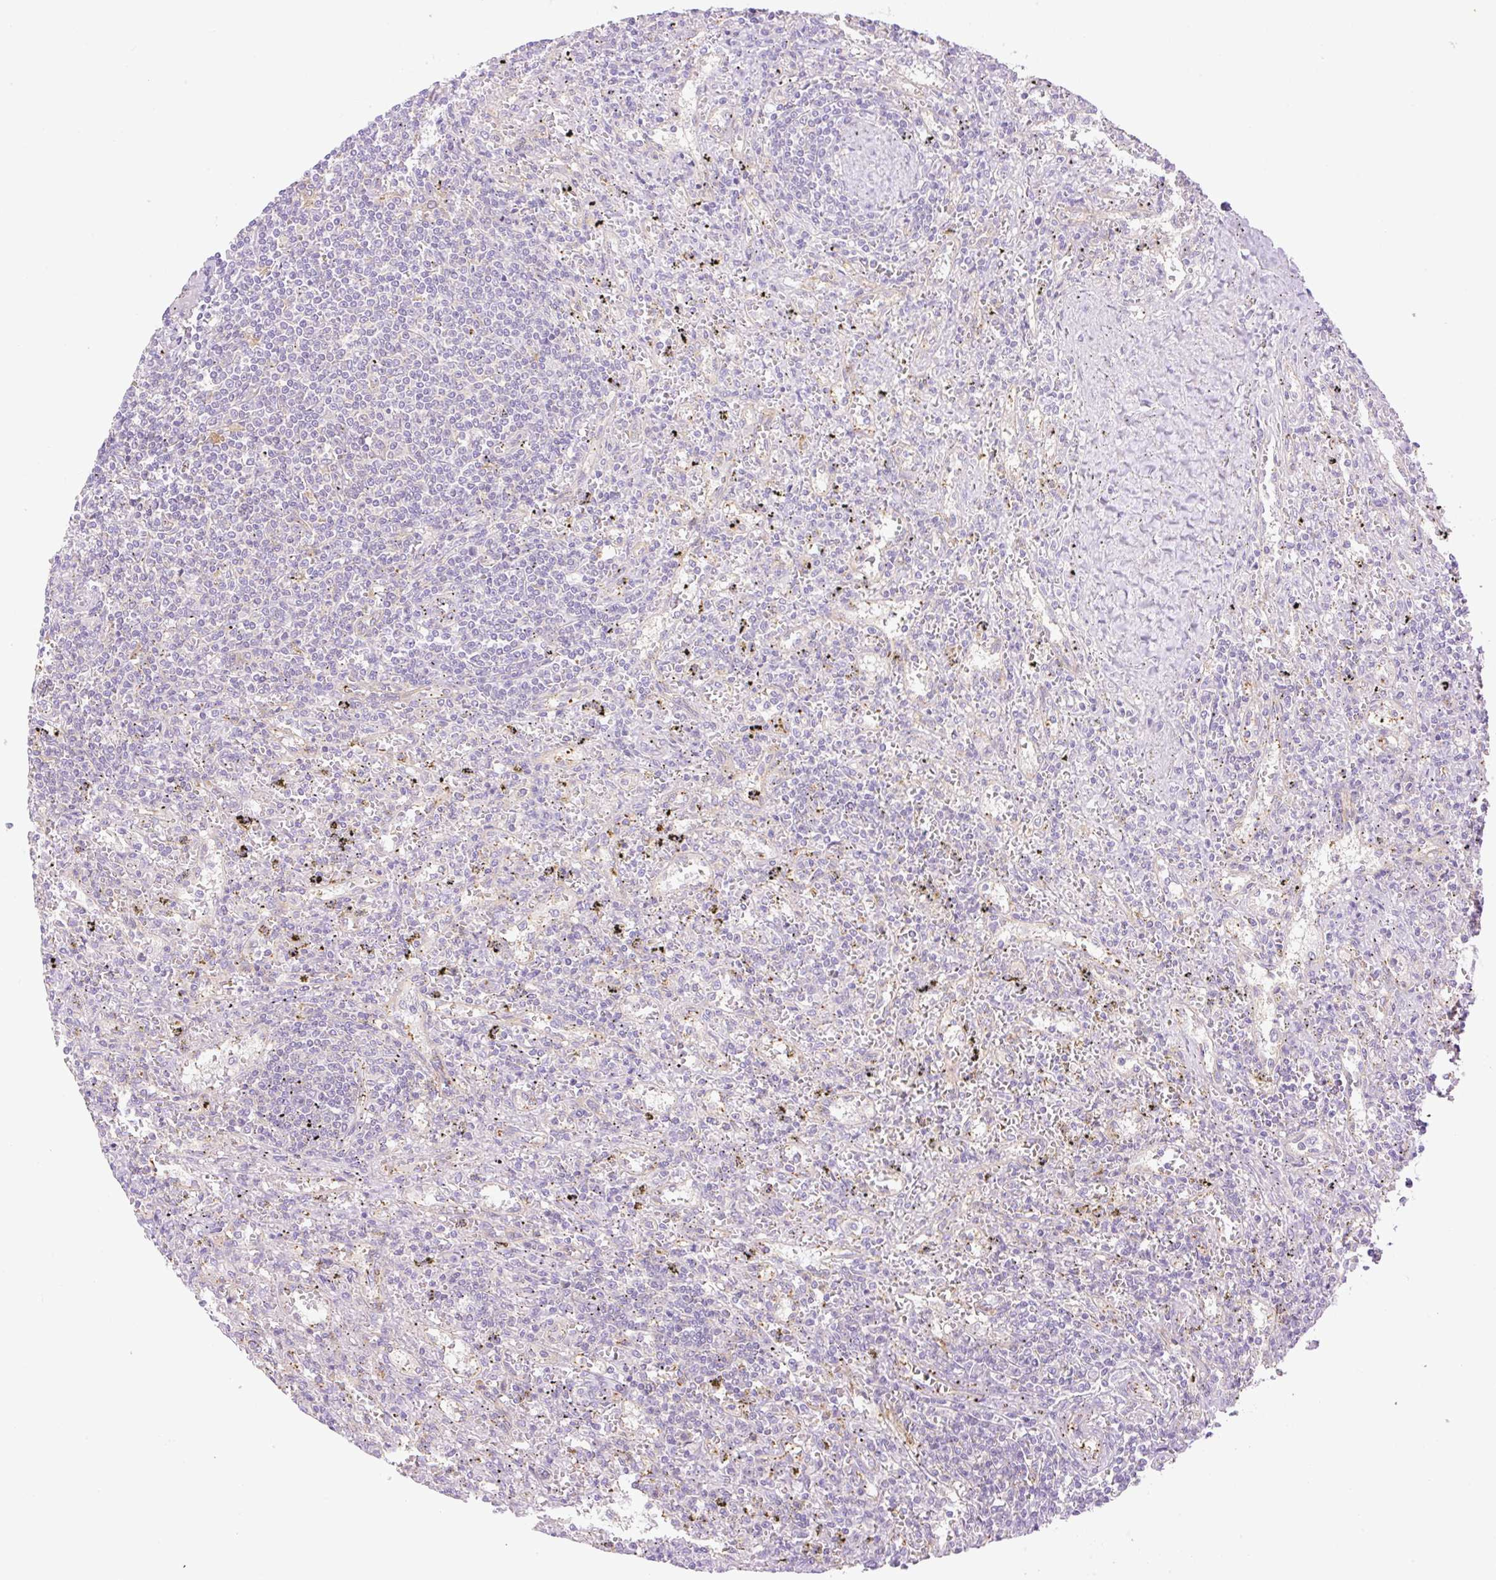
{"staining": {"intensity": "negative", "quantity": "none", "location": "none"}, "tissue": "lymphoma", "cell_type": "Tumor cells", "image_type": "cancer", "snomed": [{"axis": "morphology", "description": "Malignant lymphoma, non-Hodgkin's type, Low grade"}, {"axis": "topography", "description": "Spleen"}], "caption": "Tumor cells are negative for brown protein staining in malignant lymphoma, non-Hodgkin's type (low-grade).", "gene": "EHD3", "patient": {"sex": "male", "age": 76}}